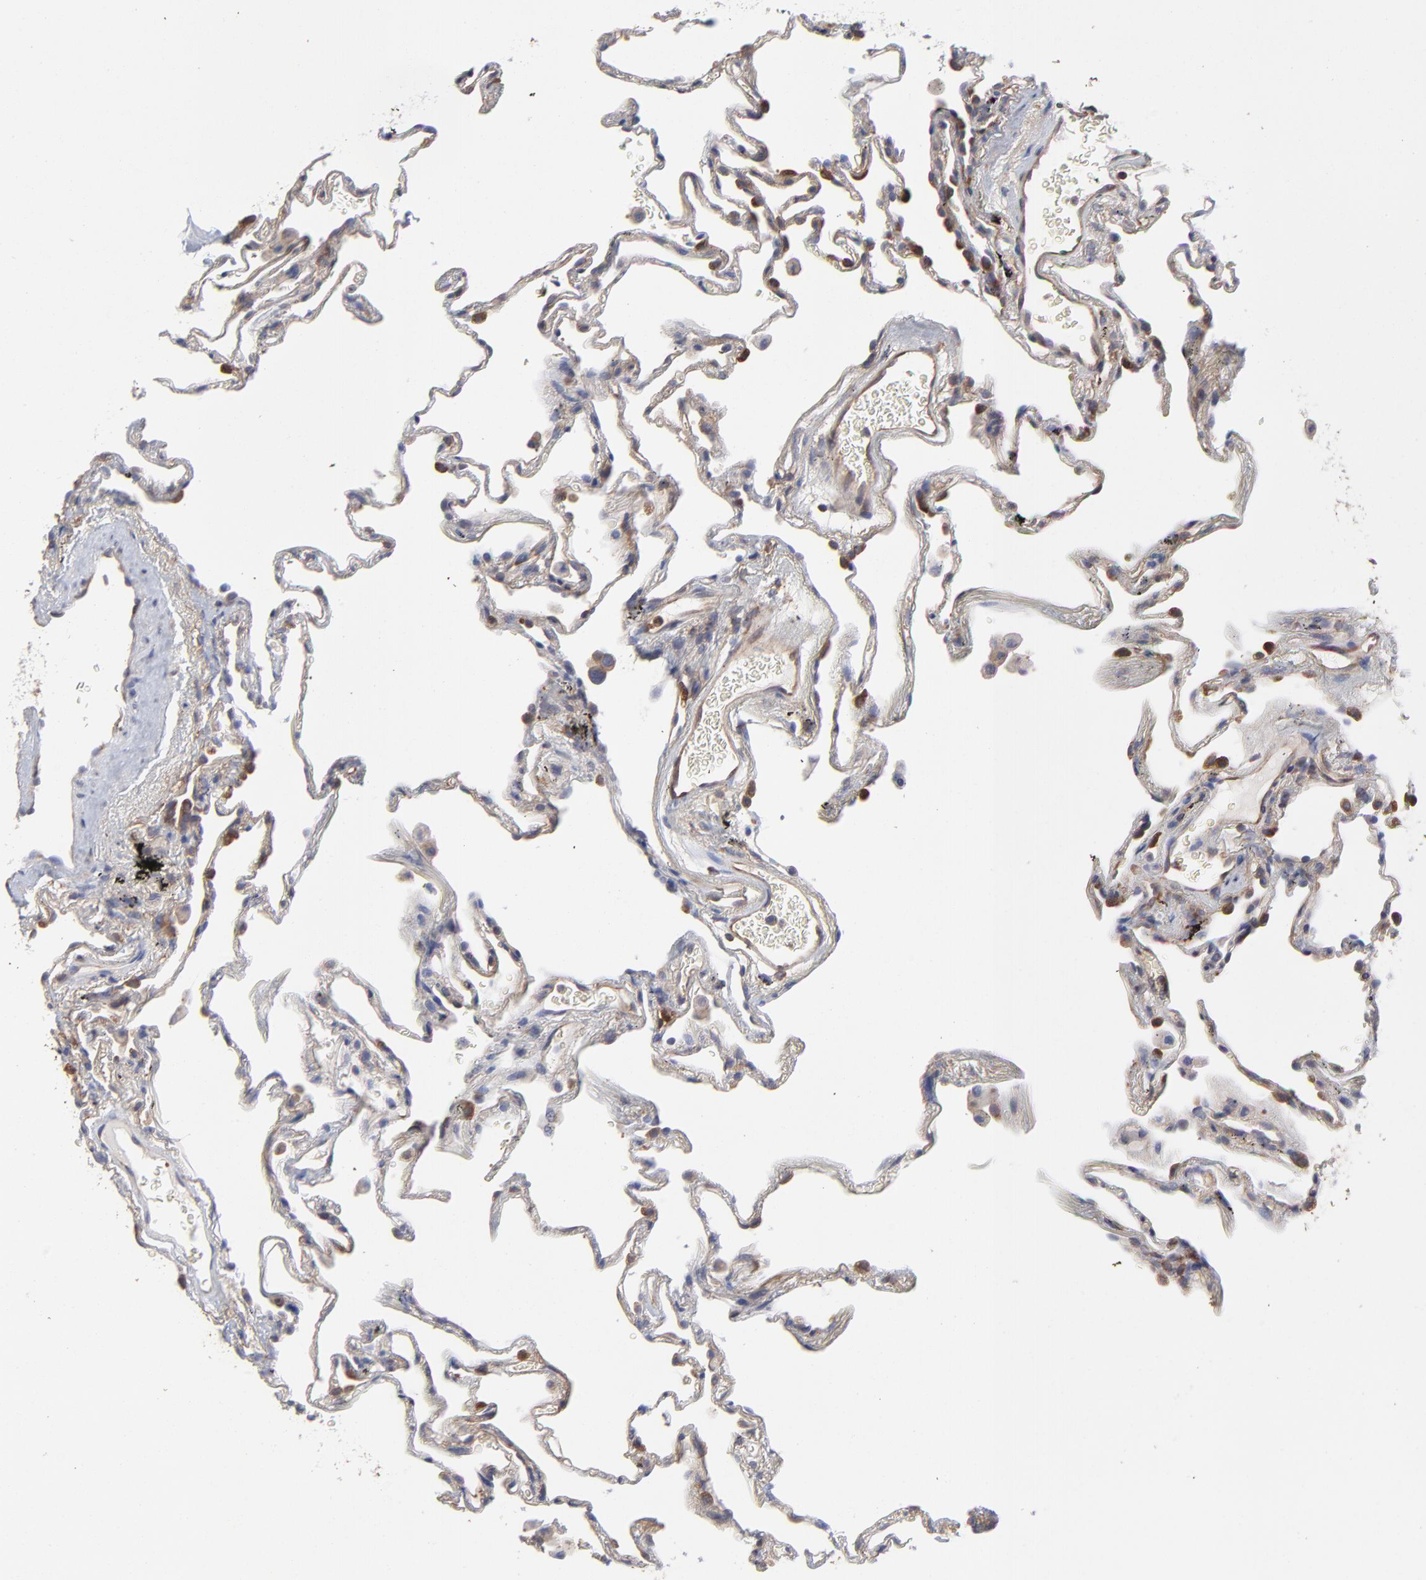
{"staining": {"intensity": "weak", "quantity": "<25%", "location": "cytoplasmic/membranous"}, "tissue": "lung", "cell_type": "Alveolar cells", "image_type": "normal", "snomed": [{"axis": "morphology", "description": "Normal tissue, NOS"}, {"axis": "morphology", "description": "Inflammation, NOS"}, {"axis": "topography", "description": "Lung"}], "caption": "The image shows no staining of alveolar cells in unremarkable lung. Nuclei are stained in blue.", "gene": "NFKBIA", "patient": {"sex": "male", "age": 69}}